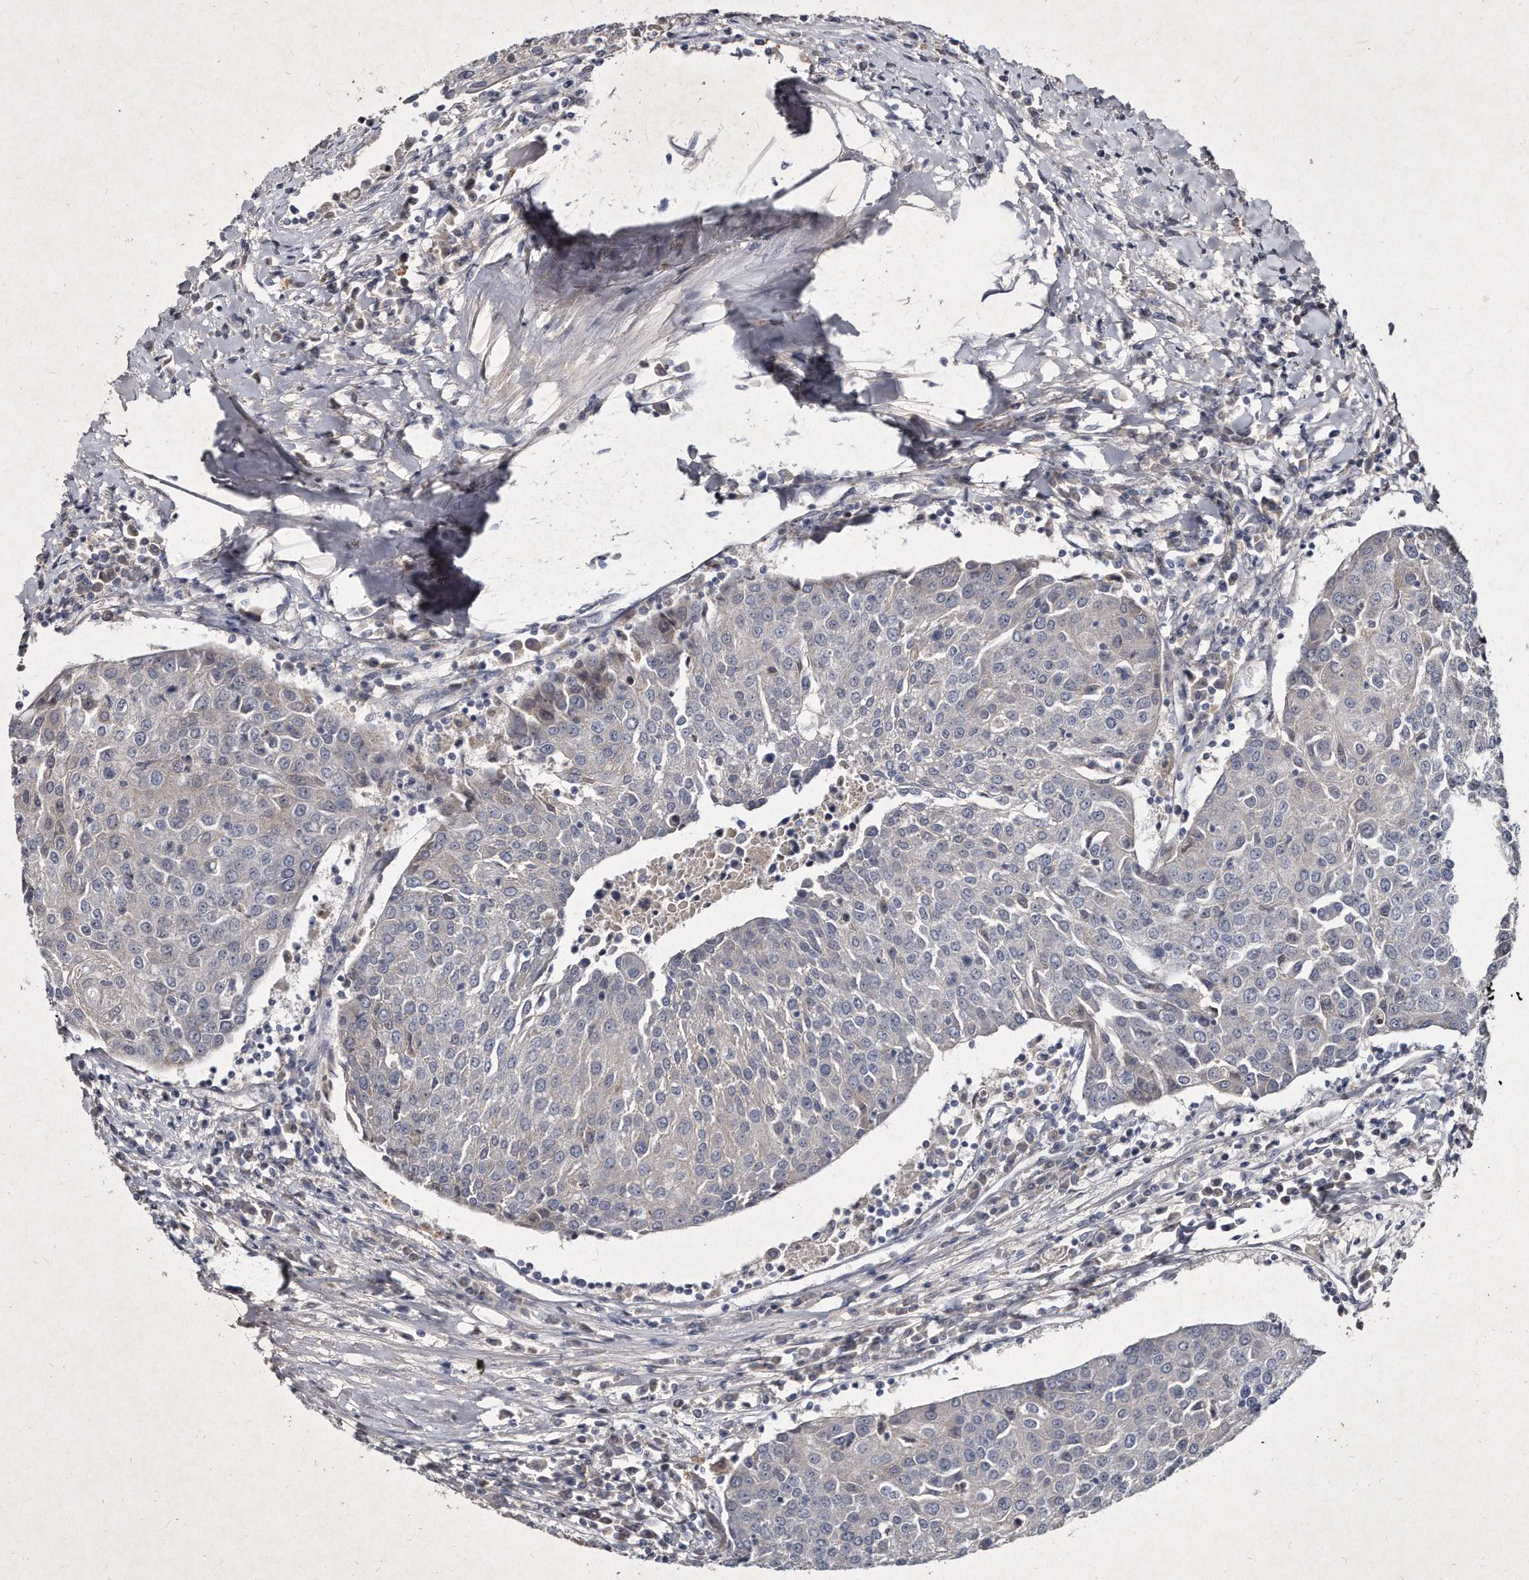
{"staining": {"intensity": "negative", "quantity": "none", "location": "none"}, "tissue": "urothelial cancer", "cell_type": "Tumor cells", "image_type": "cancer", "snomed": [{"axis": "morphology", "description": "Urothelial carcinoma, High grade"}, {"axis": "topography", "description": "Urinary bladder"}], "caption": "An immunohistochemistry (IHC) histopathology image of urothelial cancer is shown. There is no staining in tumor cells of urothelial cancer.", "gene": "KLHDC3", "patient": {"sex": "female", "age": 85}}